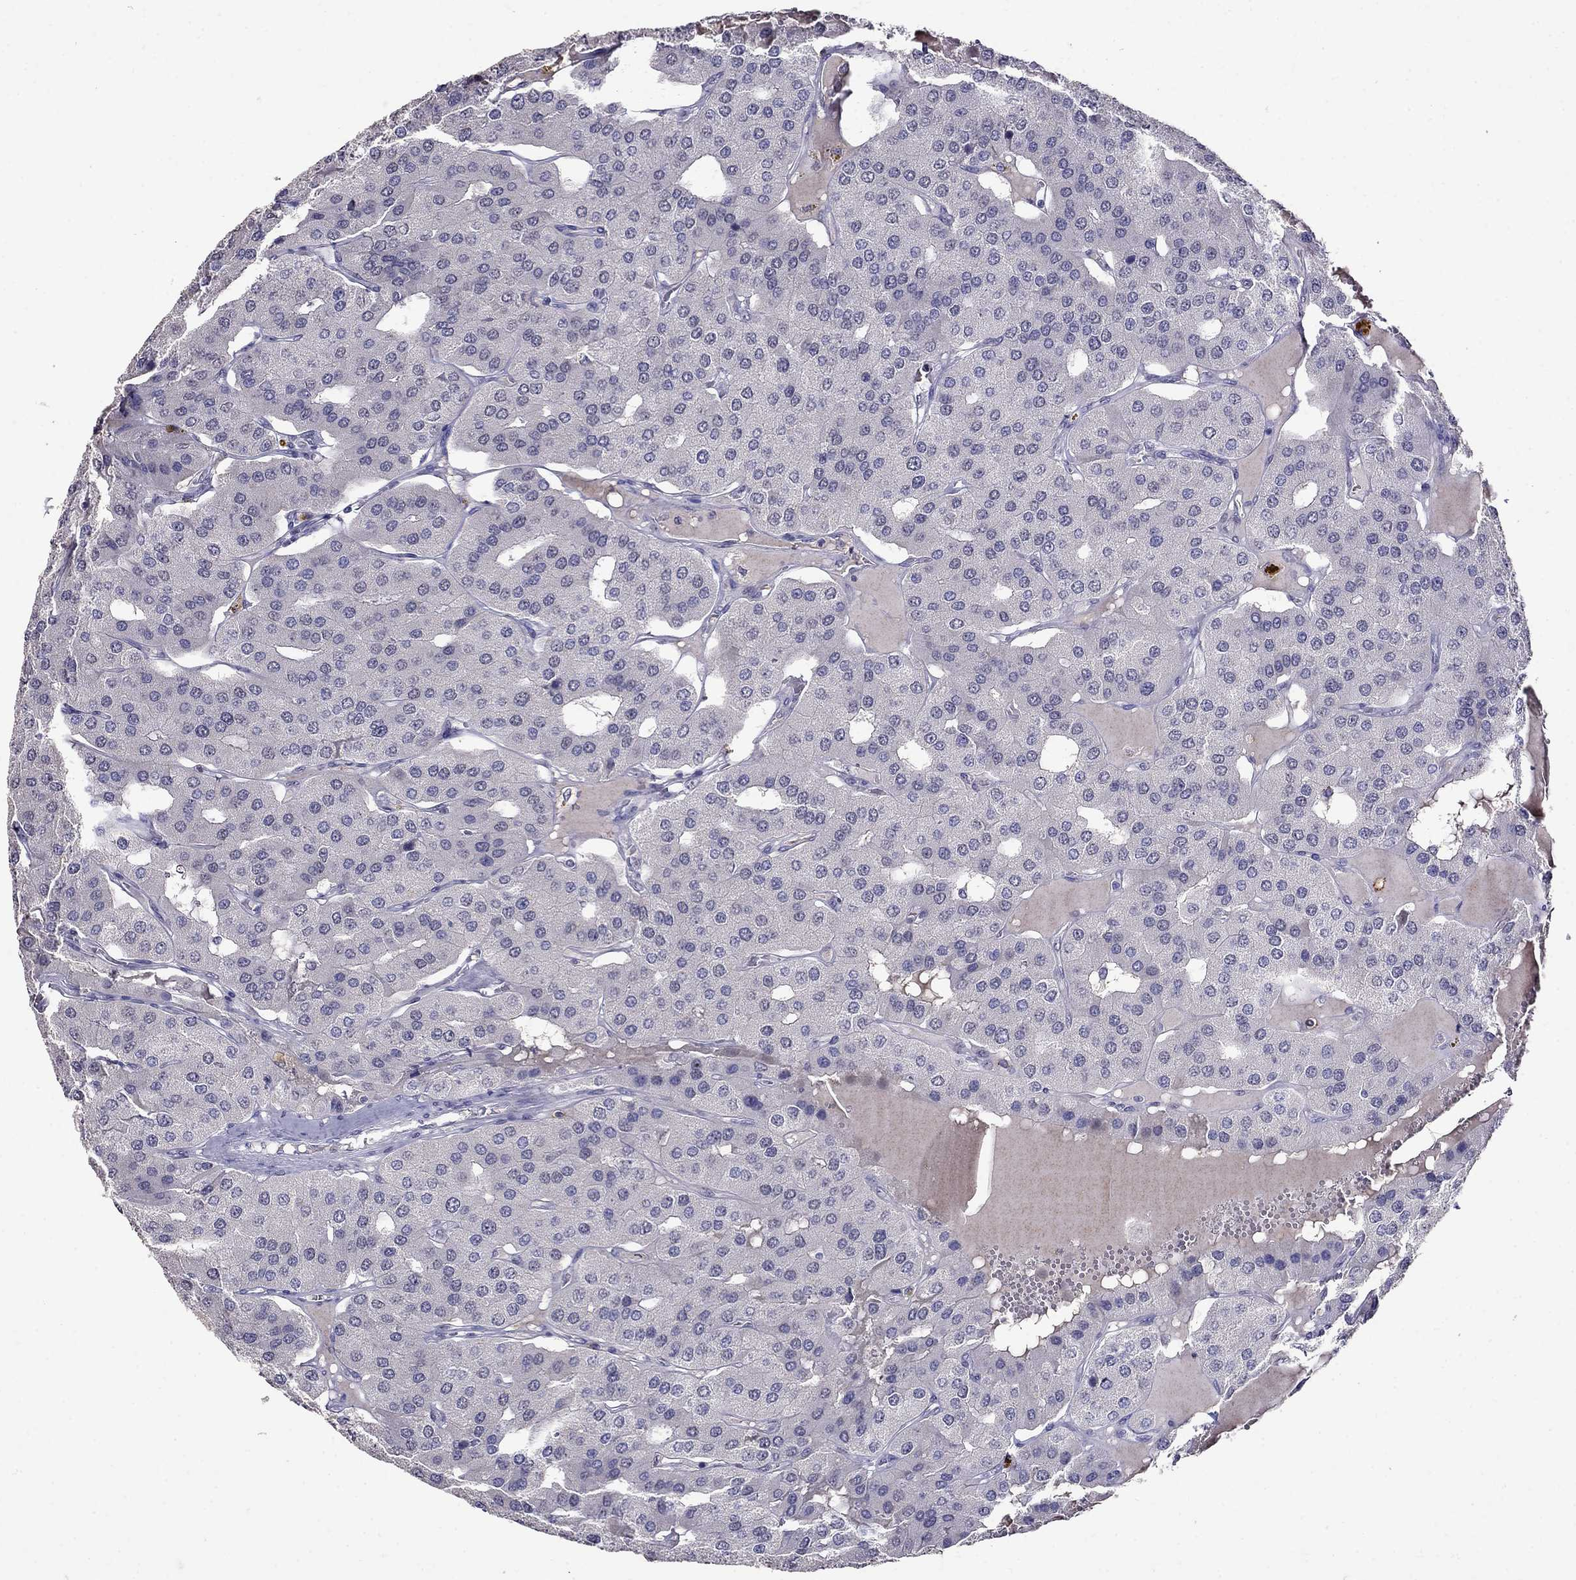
{"staining": {"intensity": "negative", "quantity": "none", "location": "none"}, "tissue": "parathyroid gland", "cell_type": "Glandular cells", "image_type": "normal", "snomed": [{"axis": "morphology", "description": "Normal tissue, NOS"}, {"axis": "morphology", "description": "Adenoma, NOS"}, {"axis": "topography", "description": "Parathyroid gland"}], "caption": "Glandular cells show no significant positivity in normal parathyroid gland. Nuclei are stained in blue.", "gene": "CD8B", "patient": {"sex": "female", "age": 86}}